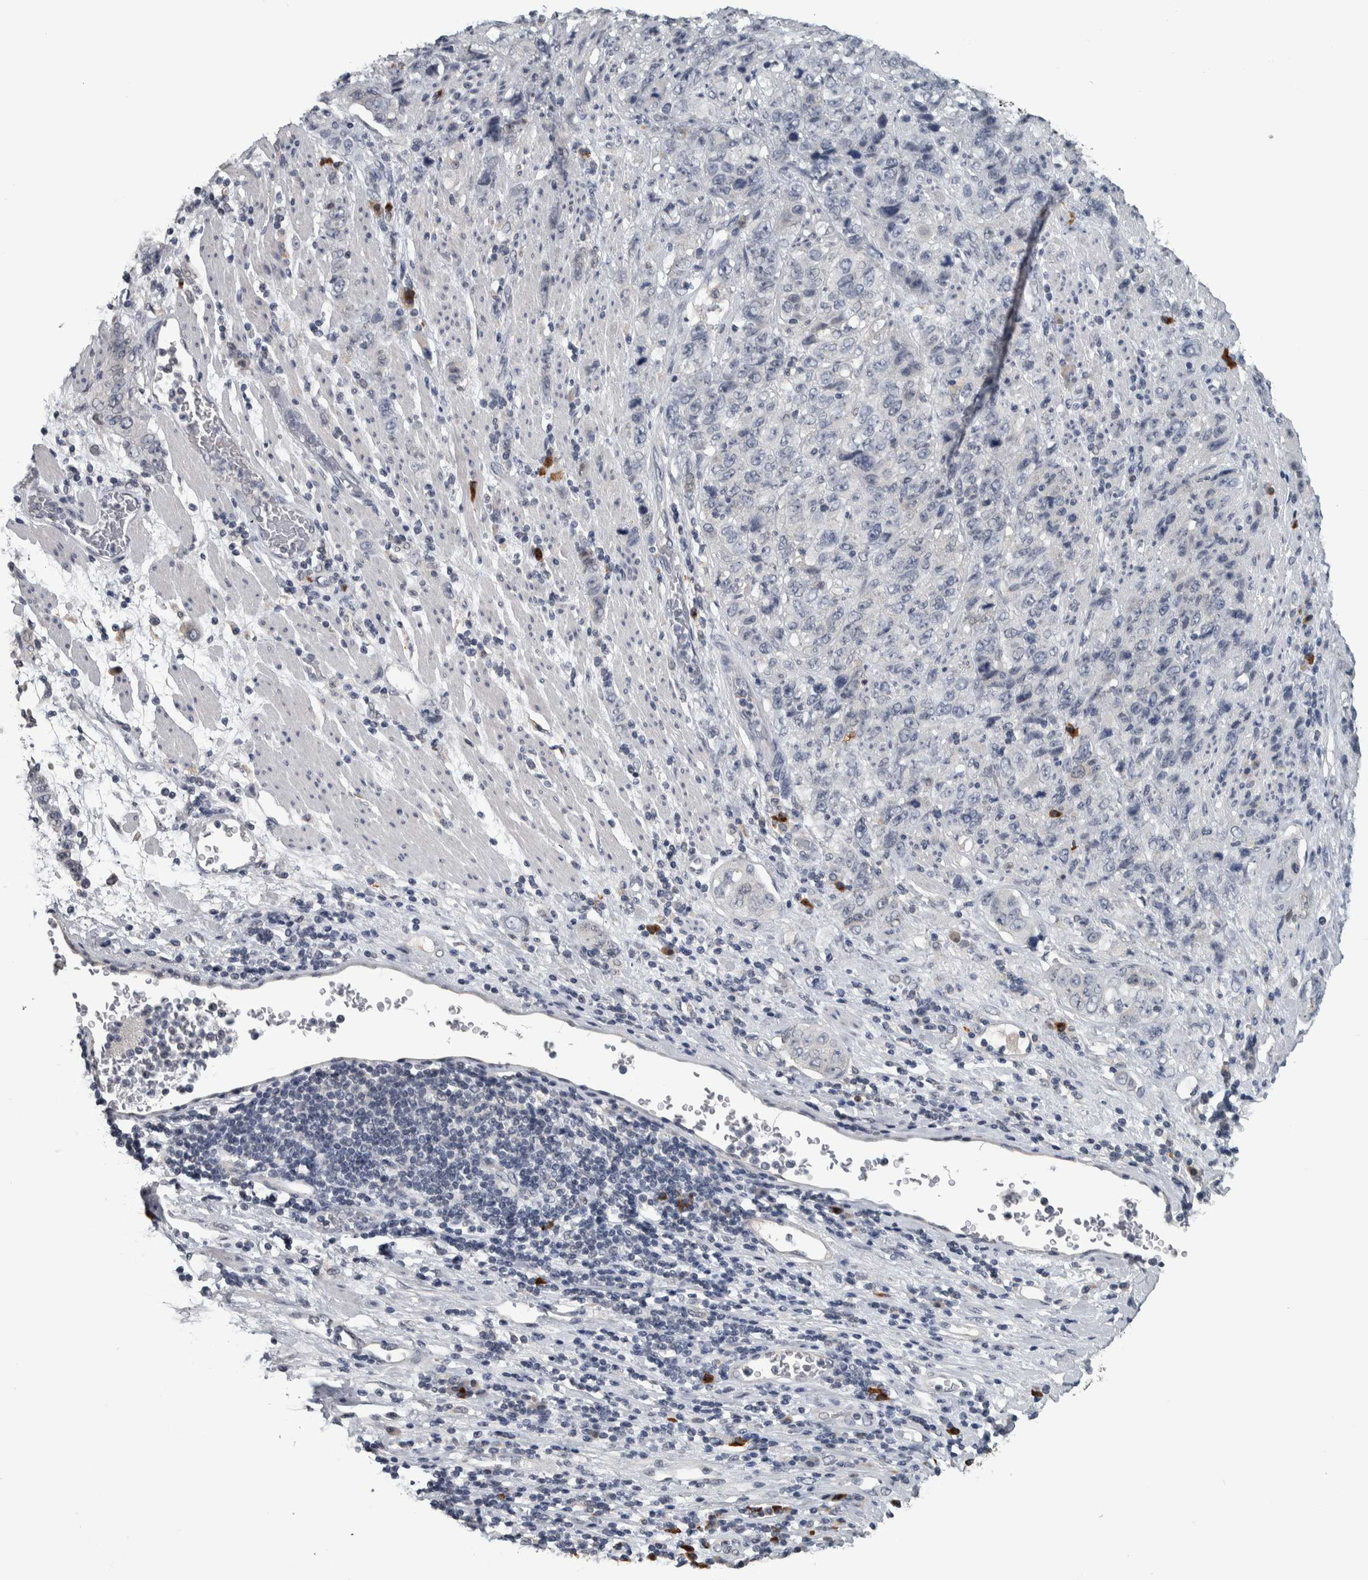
{"staining": {"intensity": "negative", "quantity": "none", "location": "none"}, "tissue": "stomach cancer", "cell_type": "Tumor cells", "image_type": "cancer", "snomed": [{"axis": "morphology", "description": "Adenocarcinoma, NOS"}, {"axis": "topography", "description": "Stomach"}], "caption": "Tumor cells are negative for protein expression in human stomach cancer.", "gene": "CAVIN4", "patient": {"sex": "male", "age": 48}}